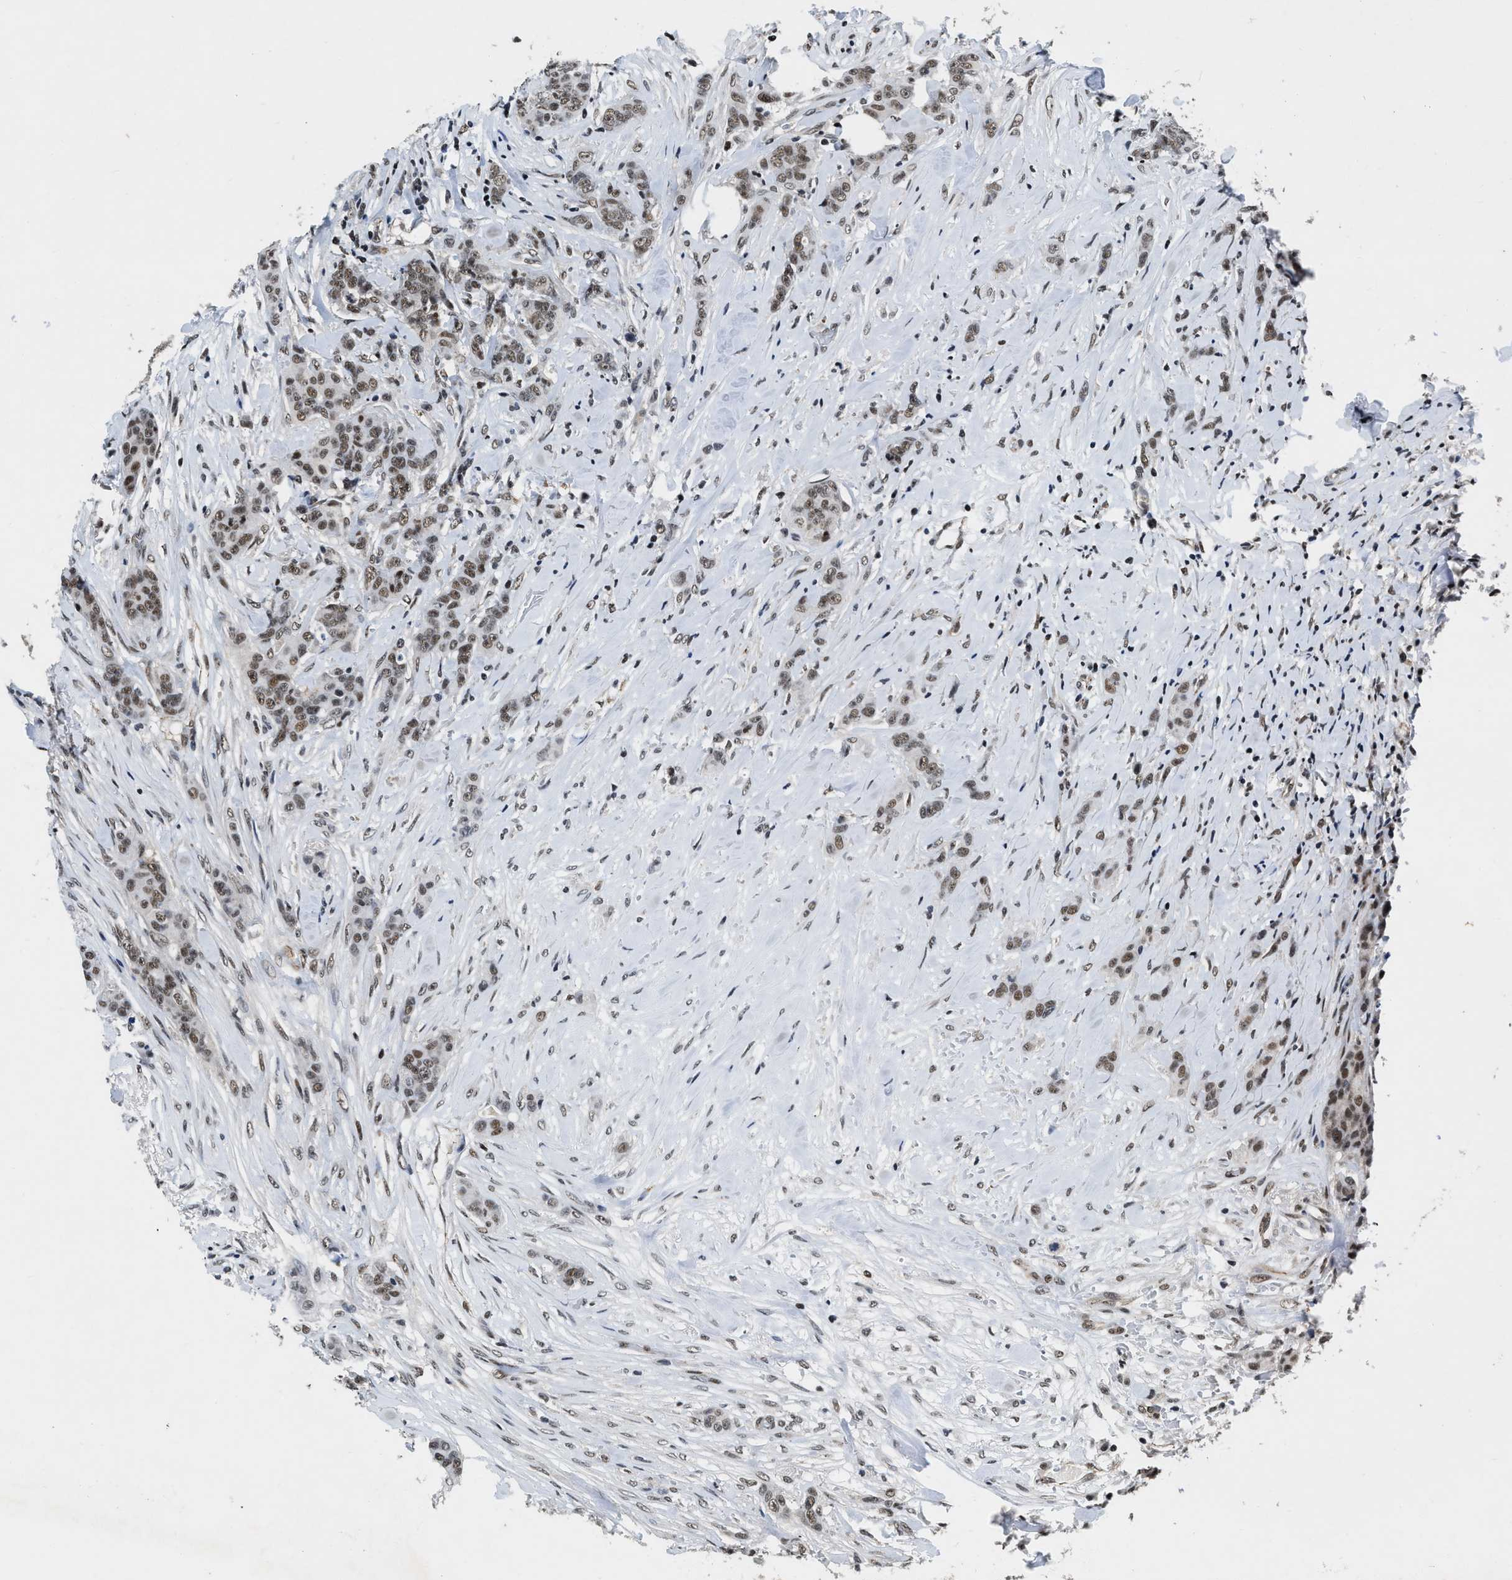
{"staining": {"intensity": "weak", "quantity": ">75%", "location": "nuclear"}, "tissue": "breast cancer", "cell_type": "Tumor cells", "image_type": "cancer", "snomed": [{"axis": "morphology", "description": "Duct carcinoma"}, {"axis": "topography", "description": "Breast"}], "caption": "Breast cancer (invasive ductal carcinoma) stained for a protein (brown) shows weak nuclear positive expression in about >75% of tumor cells.", "gene": "CCNE1", "patient": {"sex": "female", "age": 40}}